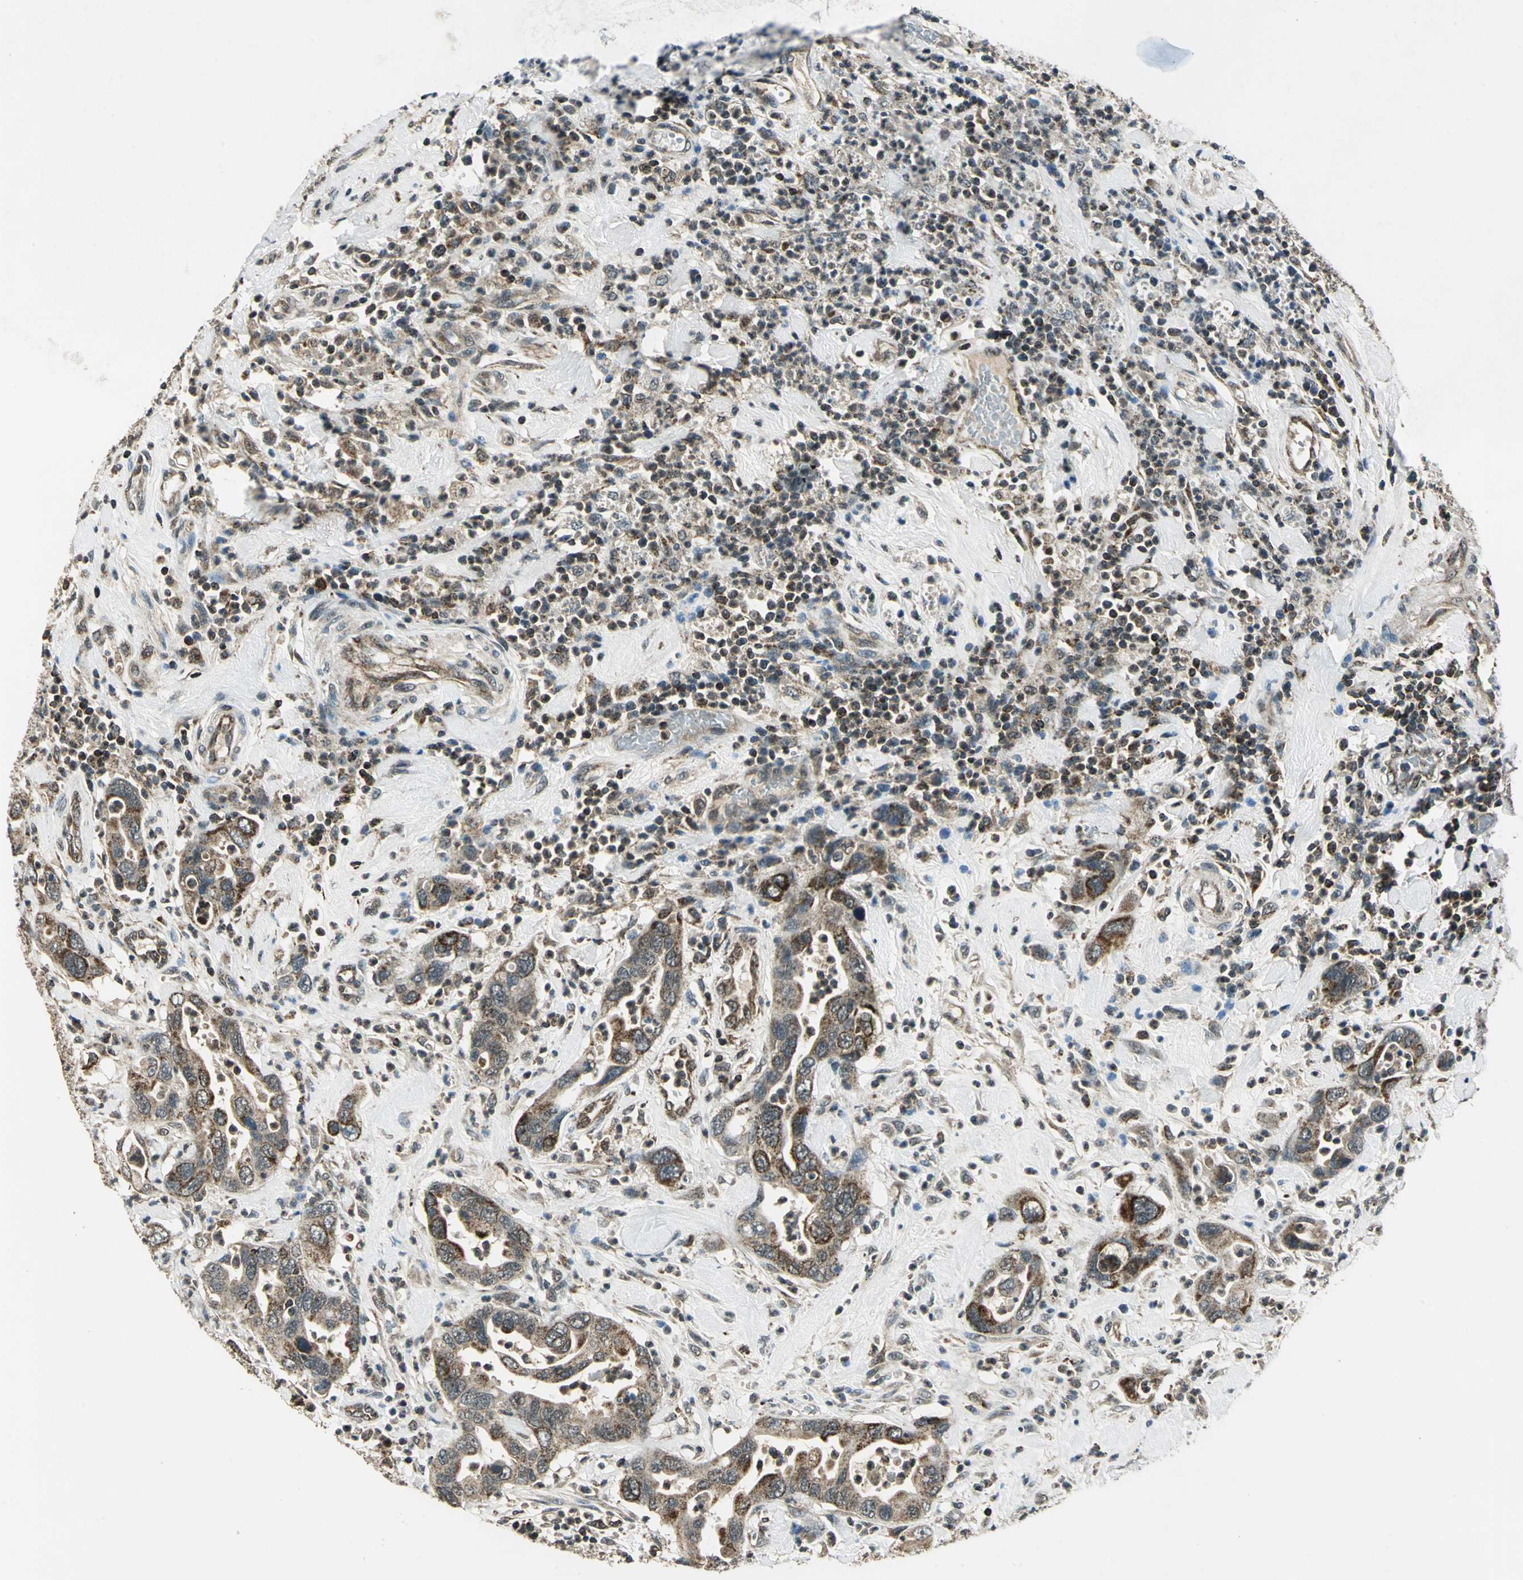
{"staining": {"intensity": "moderate", "quantity": ">75%", "location": "cytoplasmic/membranous"}, "tissue": "pancreatic cancer", "cell_type": "Tumor cells", "image_type": "cancer", "snomed": [{"axis": "morphology", "description": "Adenocarcinoma, NOS"}, {"axis": "topography", "description": "Pancreas"}], "caption": "Immunohistochemical staining of pancreatic cancer (adenocarcinoma) reveals medium levels of moderate cytoplasmic/membranous protein expression in about >75% of tumor cells.", "gene": "NUDT2", "patient": {"sex": "female", "age": 71}}